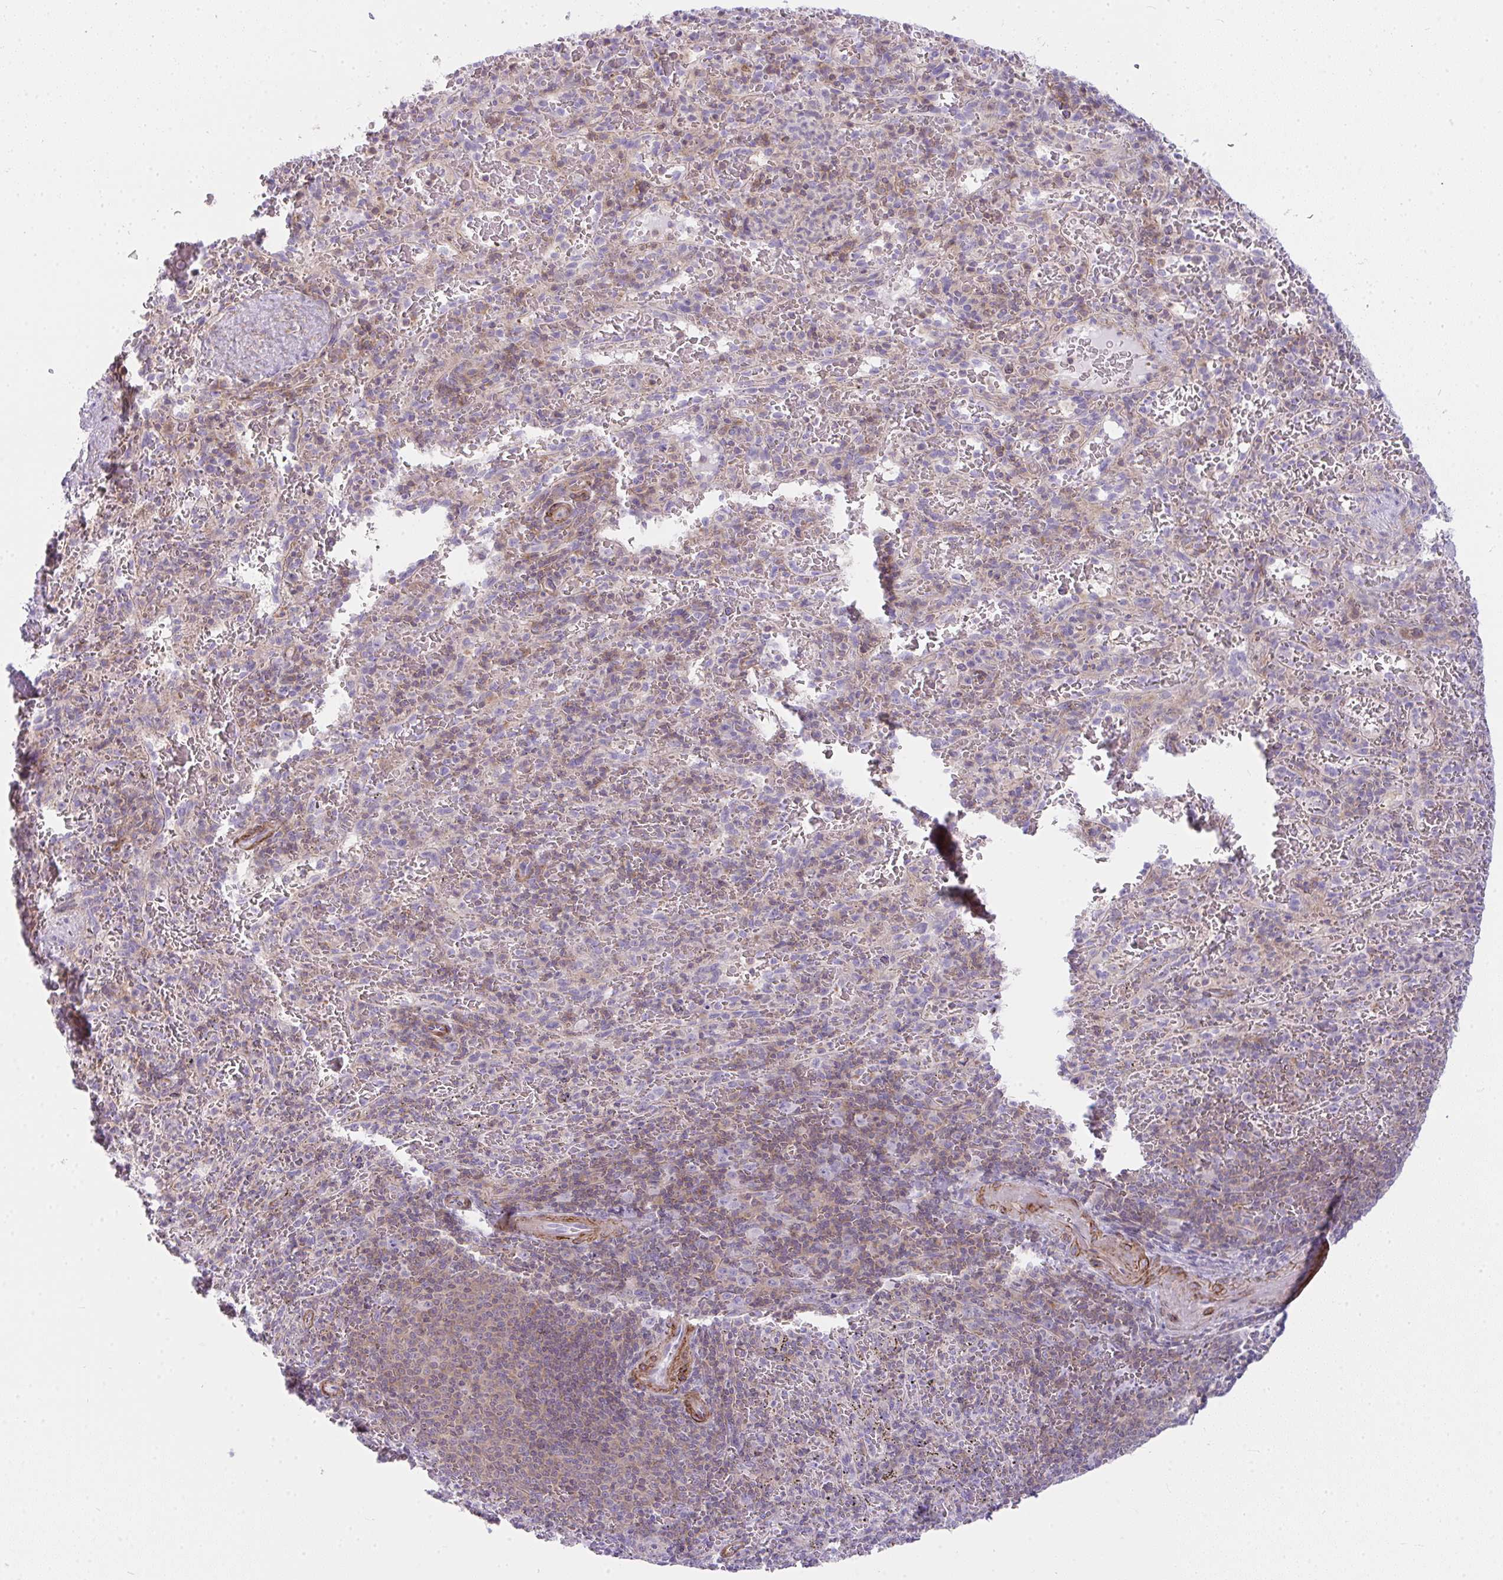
{"staining": {"intensity": "negative", "quantity": "none", "location": "none"}, "tissue": "spleen", "cell_type": "Cells in red pulp", "image_type": "normal", "snomed": [{"axis": "morphology", "description": "Normal tissue, NOS"}, {"axis": "topography", "description": "Spleen"}], "caption": "Micrograph shows no significant protein staining in cells in red pulp of benign spleen.", "gene": "CDRT15", "patient": {"sex": "male", "age": 57}}